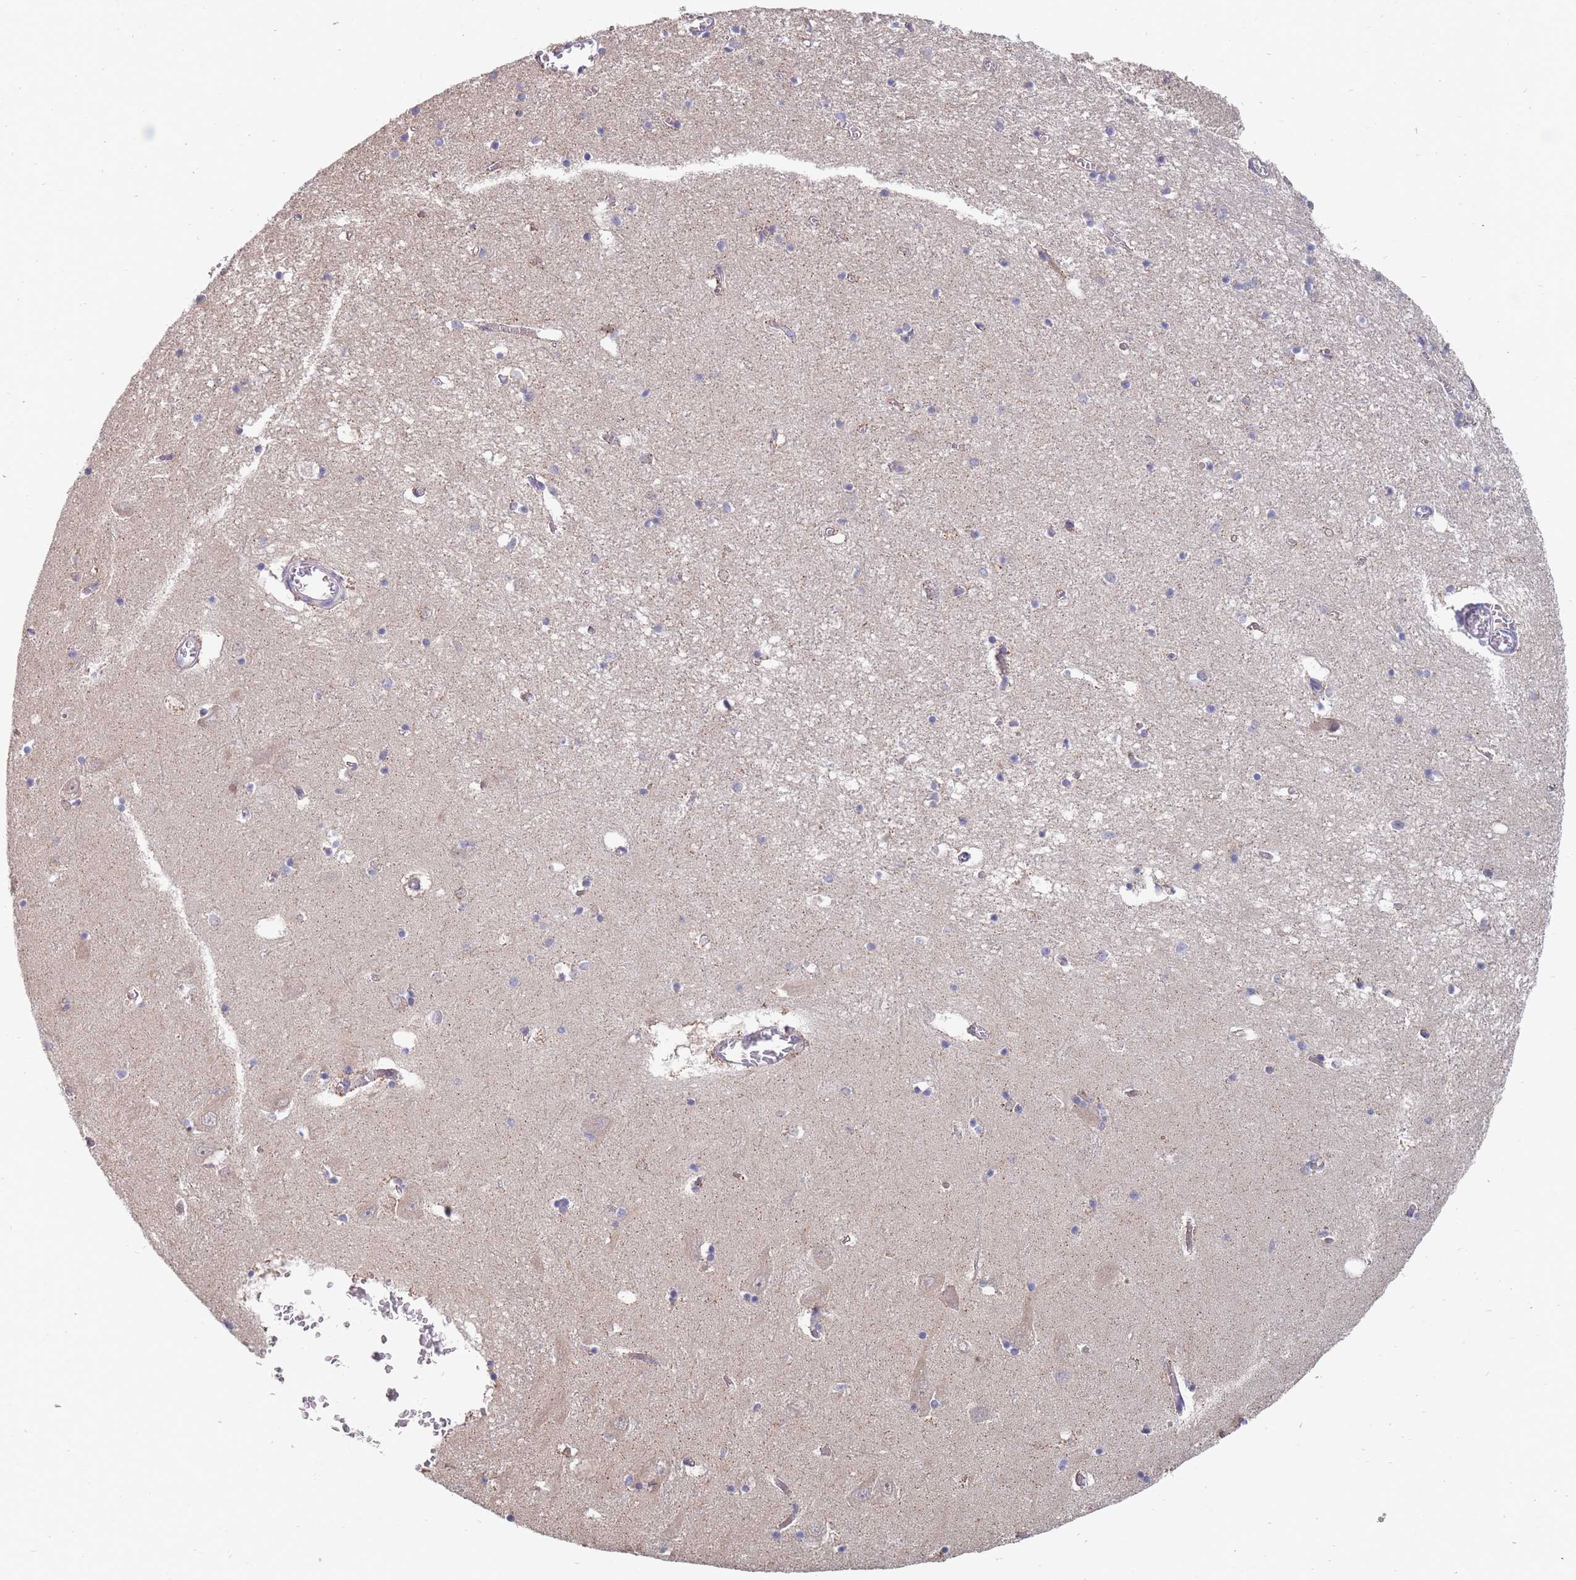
{"staining": {"intensity": "negative", "quantity": "none", "location": "none"}, "tissue": "hippocampus", "cell_type": "Glial cells", "image_type": "normal", "snomed": [{"axis": "morphology", "description": "Normal tissue, NOS"}, {"axis": "topography", "description": "Hippocampus"}], "caption": "The histopathology image shows no staining of glial cells in benign hippocampus.", "gene": "NUB1", "patient": {"sex": "male", "age": 70}}